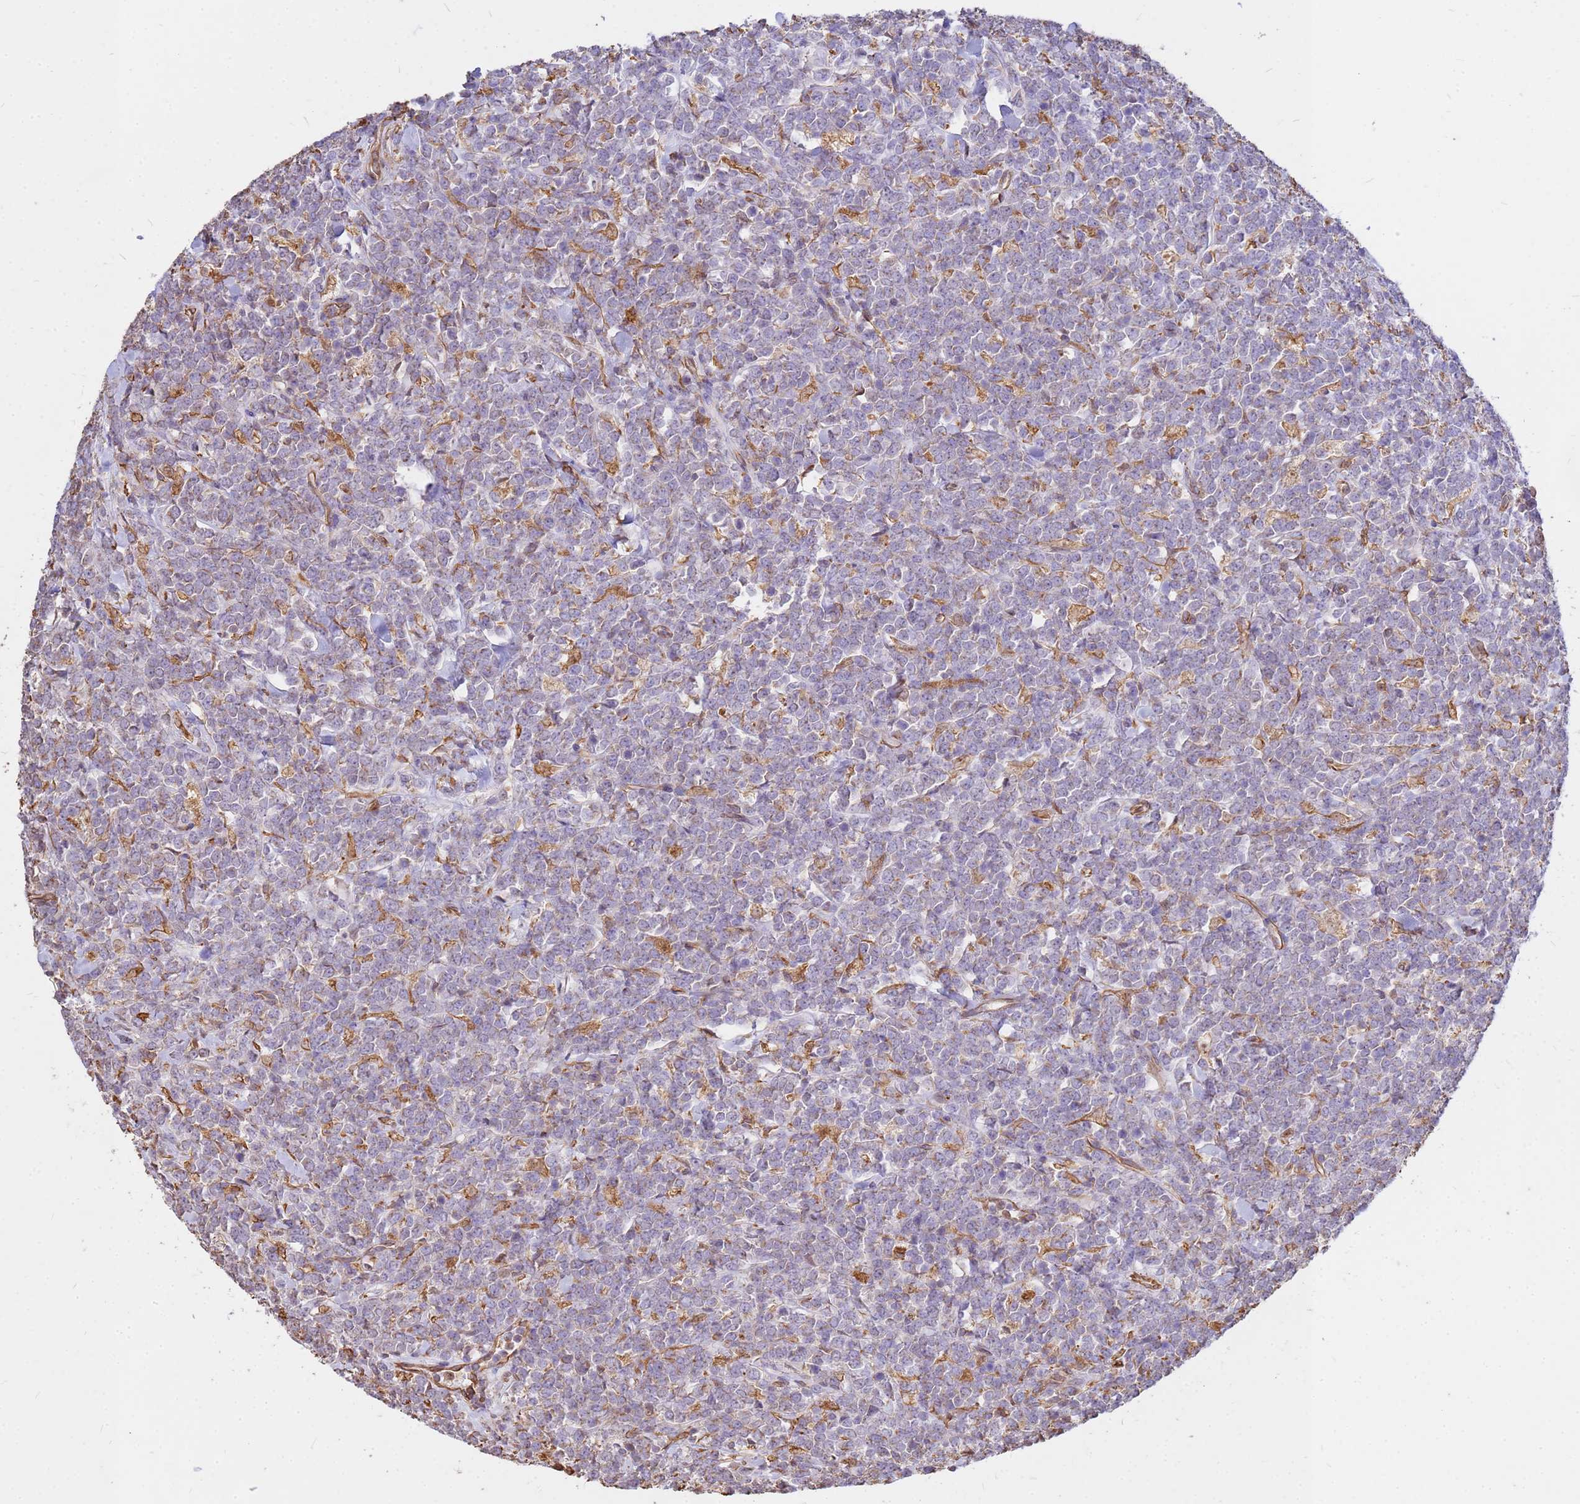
{"staining": {"intensity": "negative", "quantity": "none", "location": "none"}, "tissue": "lymphoma", "cell_type": "Tumor cells", "image_type": "cancer", "snomed": [{"axis": "morphology", "description": "Malignant lymphoma, non-Hodgkin's type, High grade"}, {"axis": "topography", "description": "Small intestine"}], "caption": "Malignant lymphoma, non-Hodgkin's type (high-grade) was stained to show a protein in brown. There is no significant staining in tumor cells.", "gene": "TCEAL3", "patient": {"sex": "male", "age": 8}}